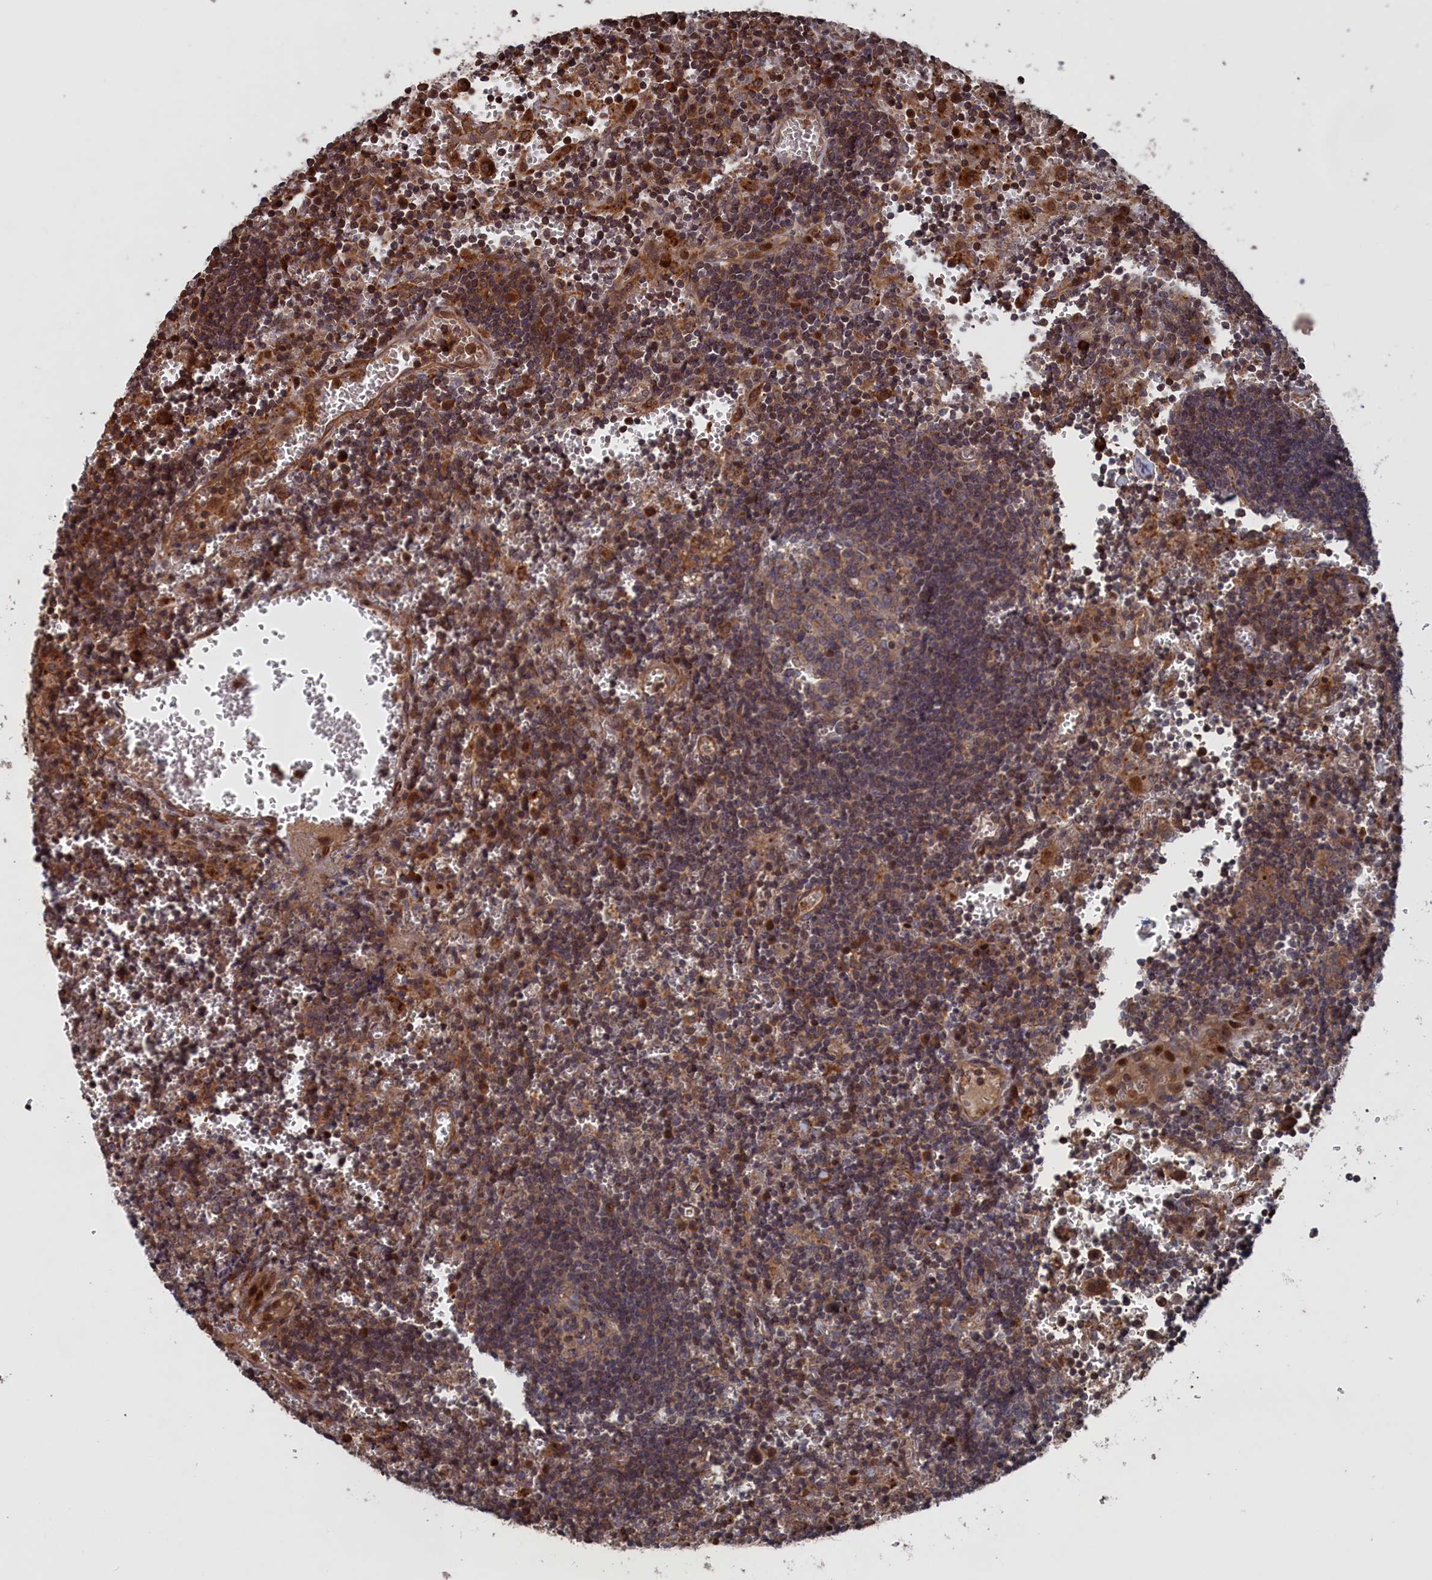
{"staining": {"intensity": "moderate", "quantity": "25%-75%", "location": "cytoplasmic/membranous"}, "tissue": "lymph node", "cell_type": "Germinal center cells", "image_type": "normal", "snomed": [{"axis": "morphology", "description": "Normal tissue, NOS"}, {"axis": "topography", "description": "Lymph node"}], "caption": "IHC (DAB) staining of normal lymph node exhibits moderate cytoplasmic/membranous protein positivity in about 25%-75% of germinal center cells.", "gene": "PLA2G15", "patient": {"sex": "female", "age": 73}}